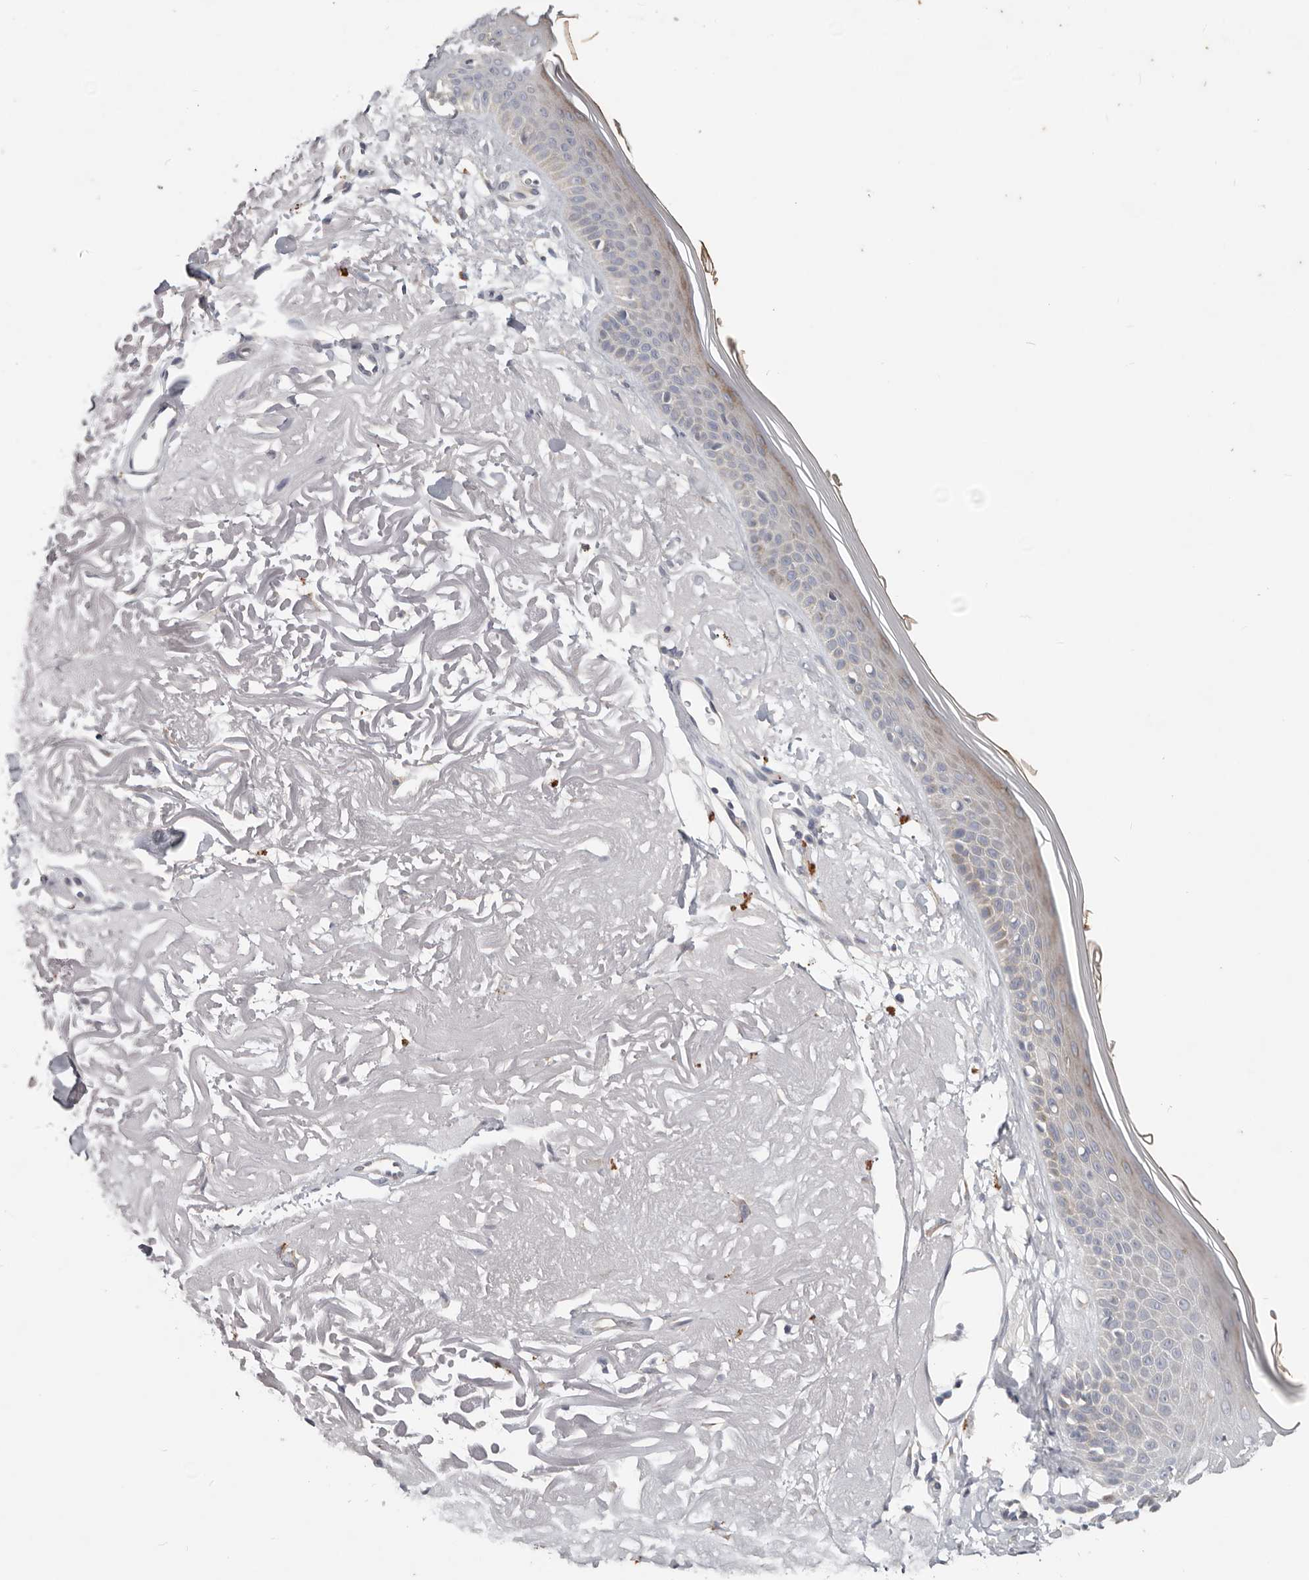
{"staining": {"intensity": "negative", "quantity": "none", "location": "none"}, "tissue": "skin", "cell_type": "Fibroblasts", "image_type": "normal", "snomed": [{"axis": "morphology", "description": "Normal tissue, NOS"}, {"axis": "topography", "description": "Skin"}, {"axis": "topography", "description": "Skeletal muscle"}], "caption": "This is an immunohistochemistry (IHC) image of benign skin. There is no staining in fibroblasts.", "gene": "WDR77", "patient": {"sex": "male", "age": 83}}